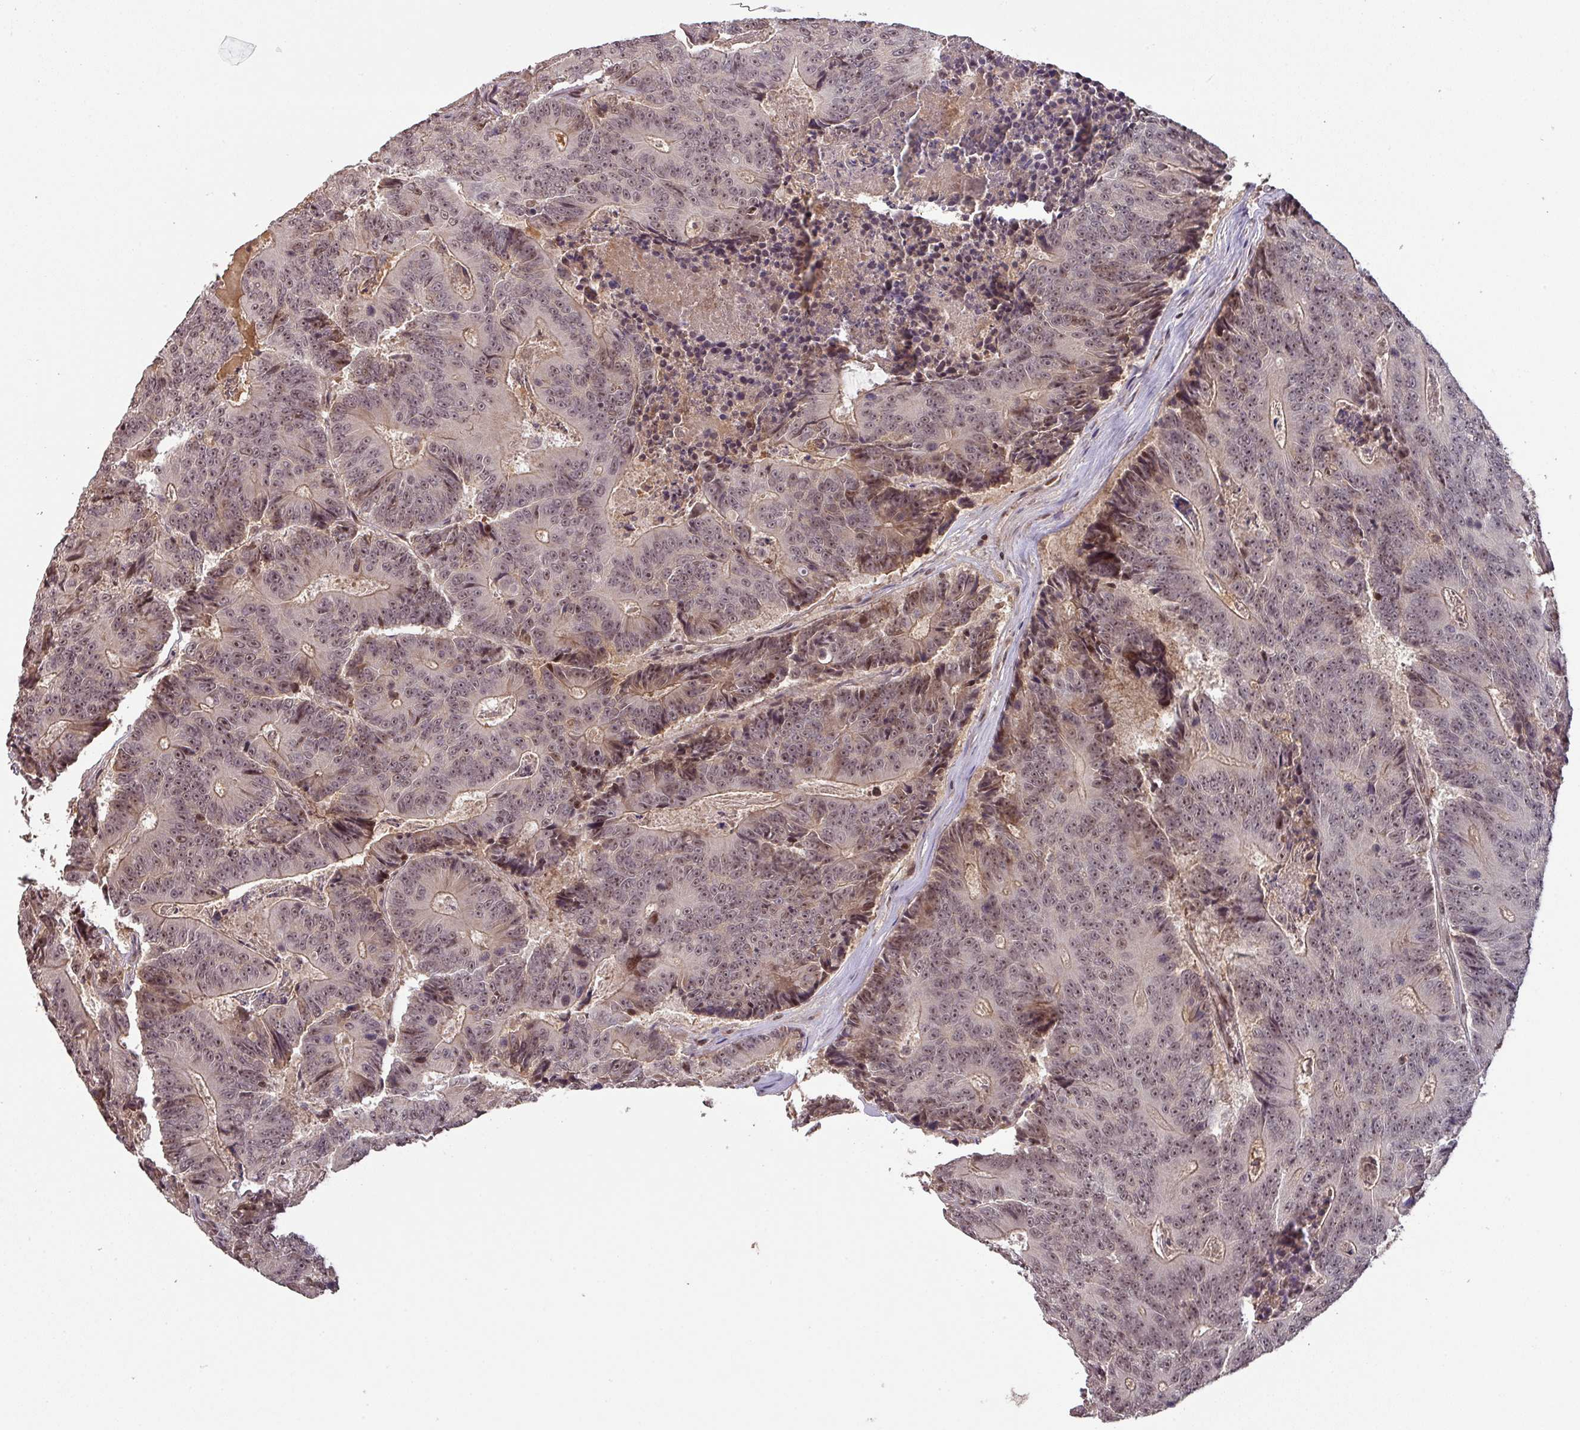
{"staining": {"intensity": "moderate", "quantity": "<25%", "location": "cytoplasmic/membranous,nuclear"}, "tissue": "colorectal cancer", "cell_type": "Tumor cells", "image_type": "cancer", "snomed": [{"axis": "morphology", "description": "Adenocarcinoma, NOS"}, {"axis": "topography", "description": "Colon"}], "caption": "Tumor cells display low levels of moderate cytoplasmic/membranous and nuclear expression in about <25% of cells in human colorectal cancer (adenocarcinoma). The protein is shown in brown color, while the nuclei are stained blue.", "gene": "ZBTB14", "patient": {"sex": "male", "age": 83}}